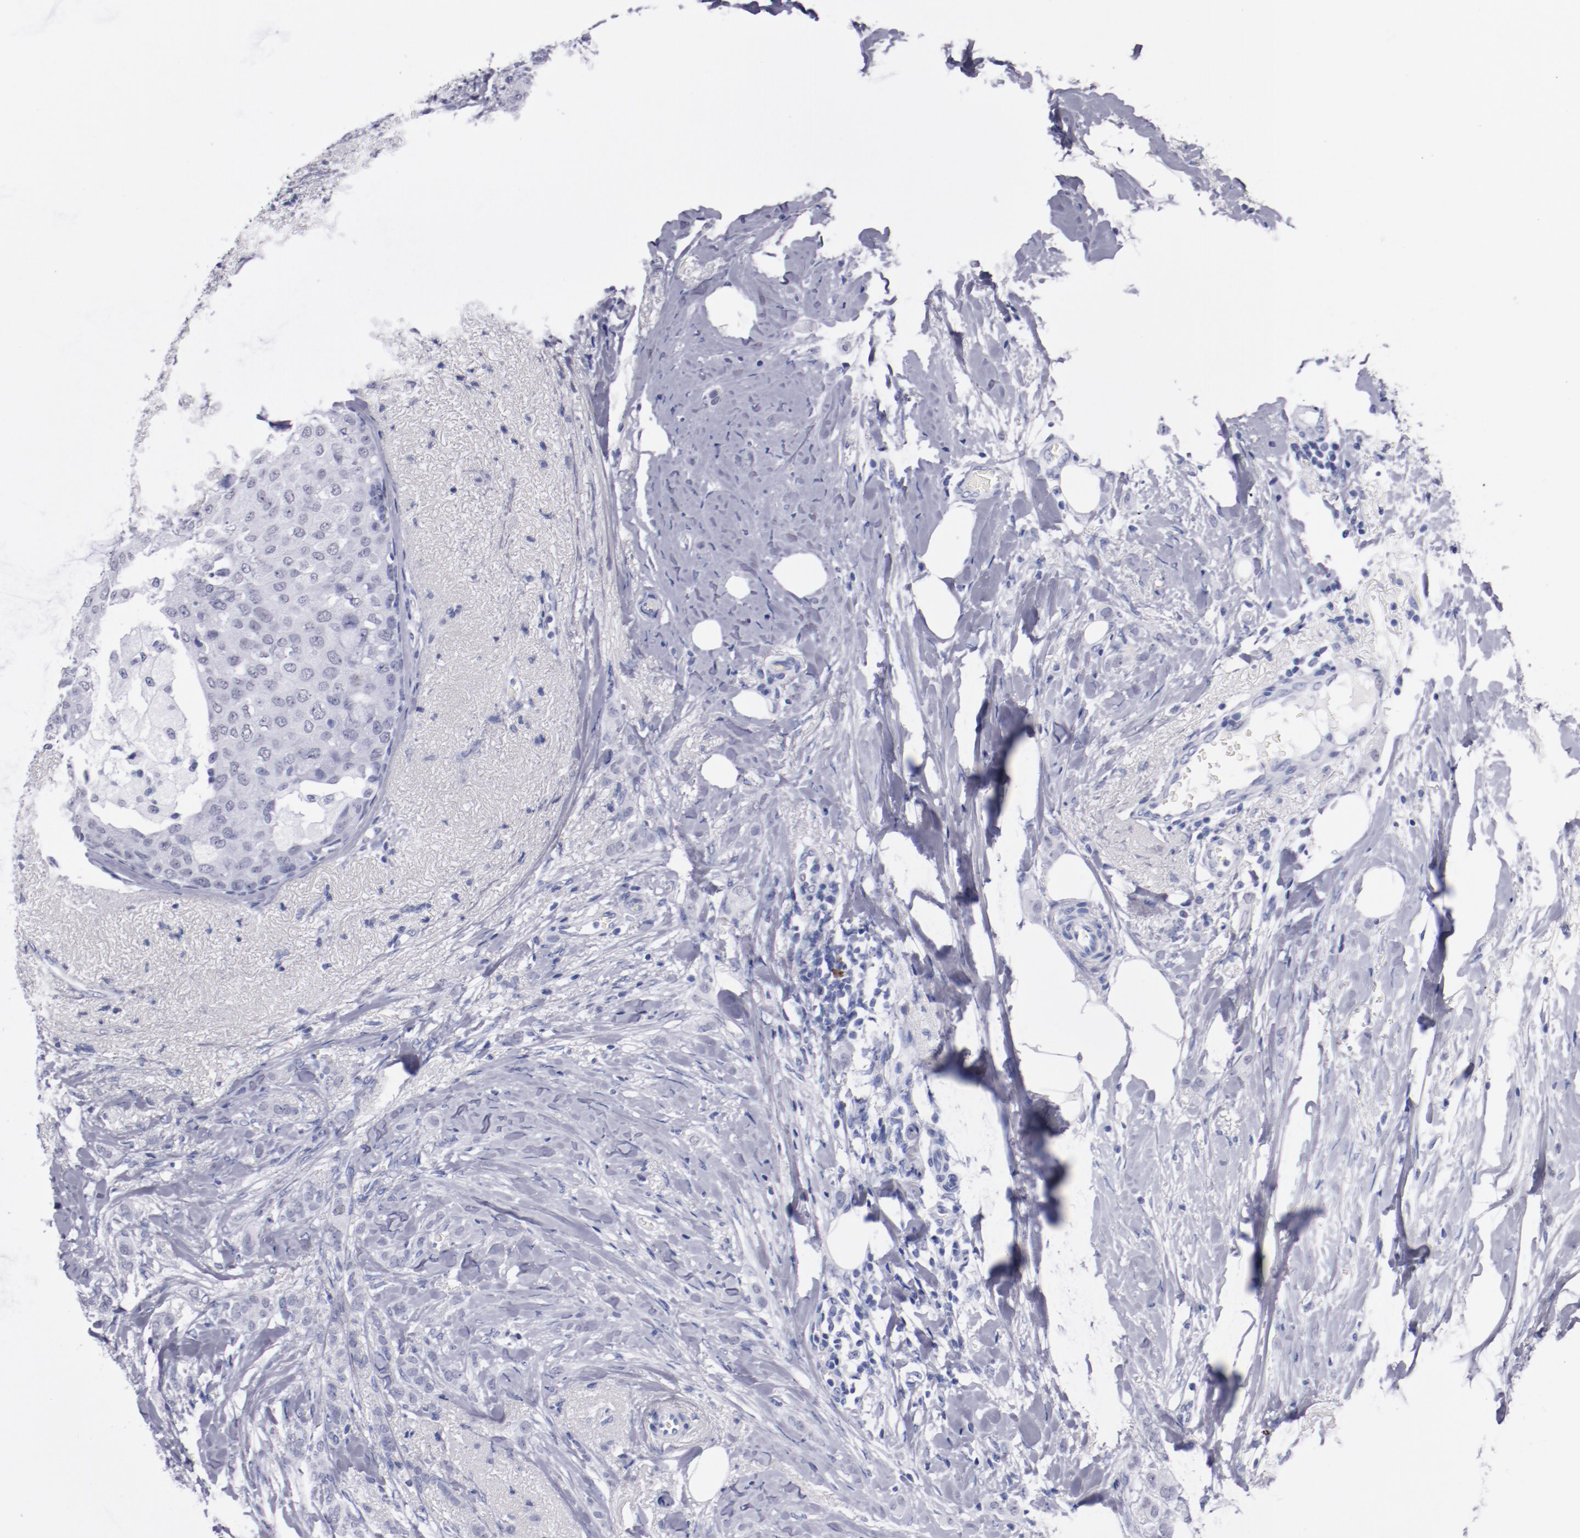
{"staining": {"intensity": "negative", "quantity": "none", "location": "none"}, "tissue": "breast cancer", "cell_type": "Tumor cells", "image_type": "cancer", "snomed": [{"axis": "morphology", "description": "Lobular carcinoma"}, {"axis": "topography", "description": "Breast"}], "caption": "High power microscopy micrograph of an IHC micrograph of breast cancer, revealing no significant staining in tumor cells.", "gene": "HNF1B", "patient": {"sex": "female", "age": 55}}